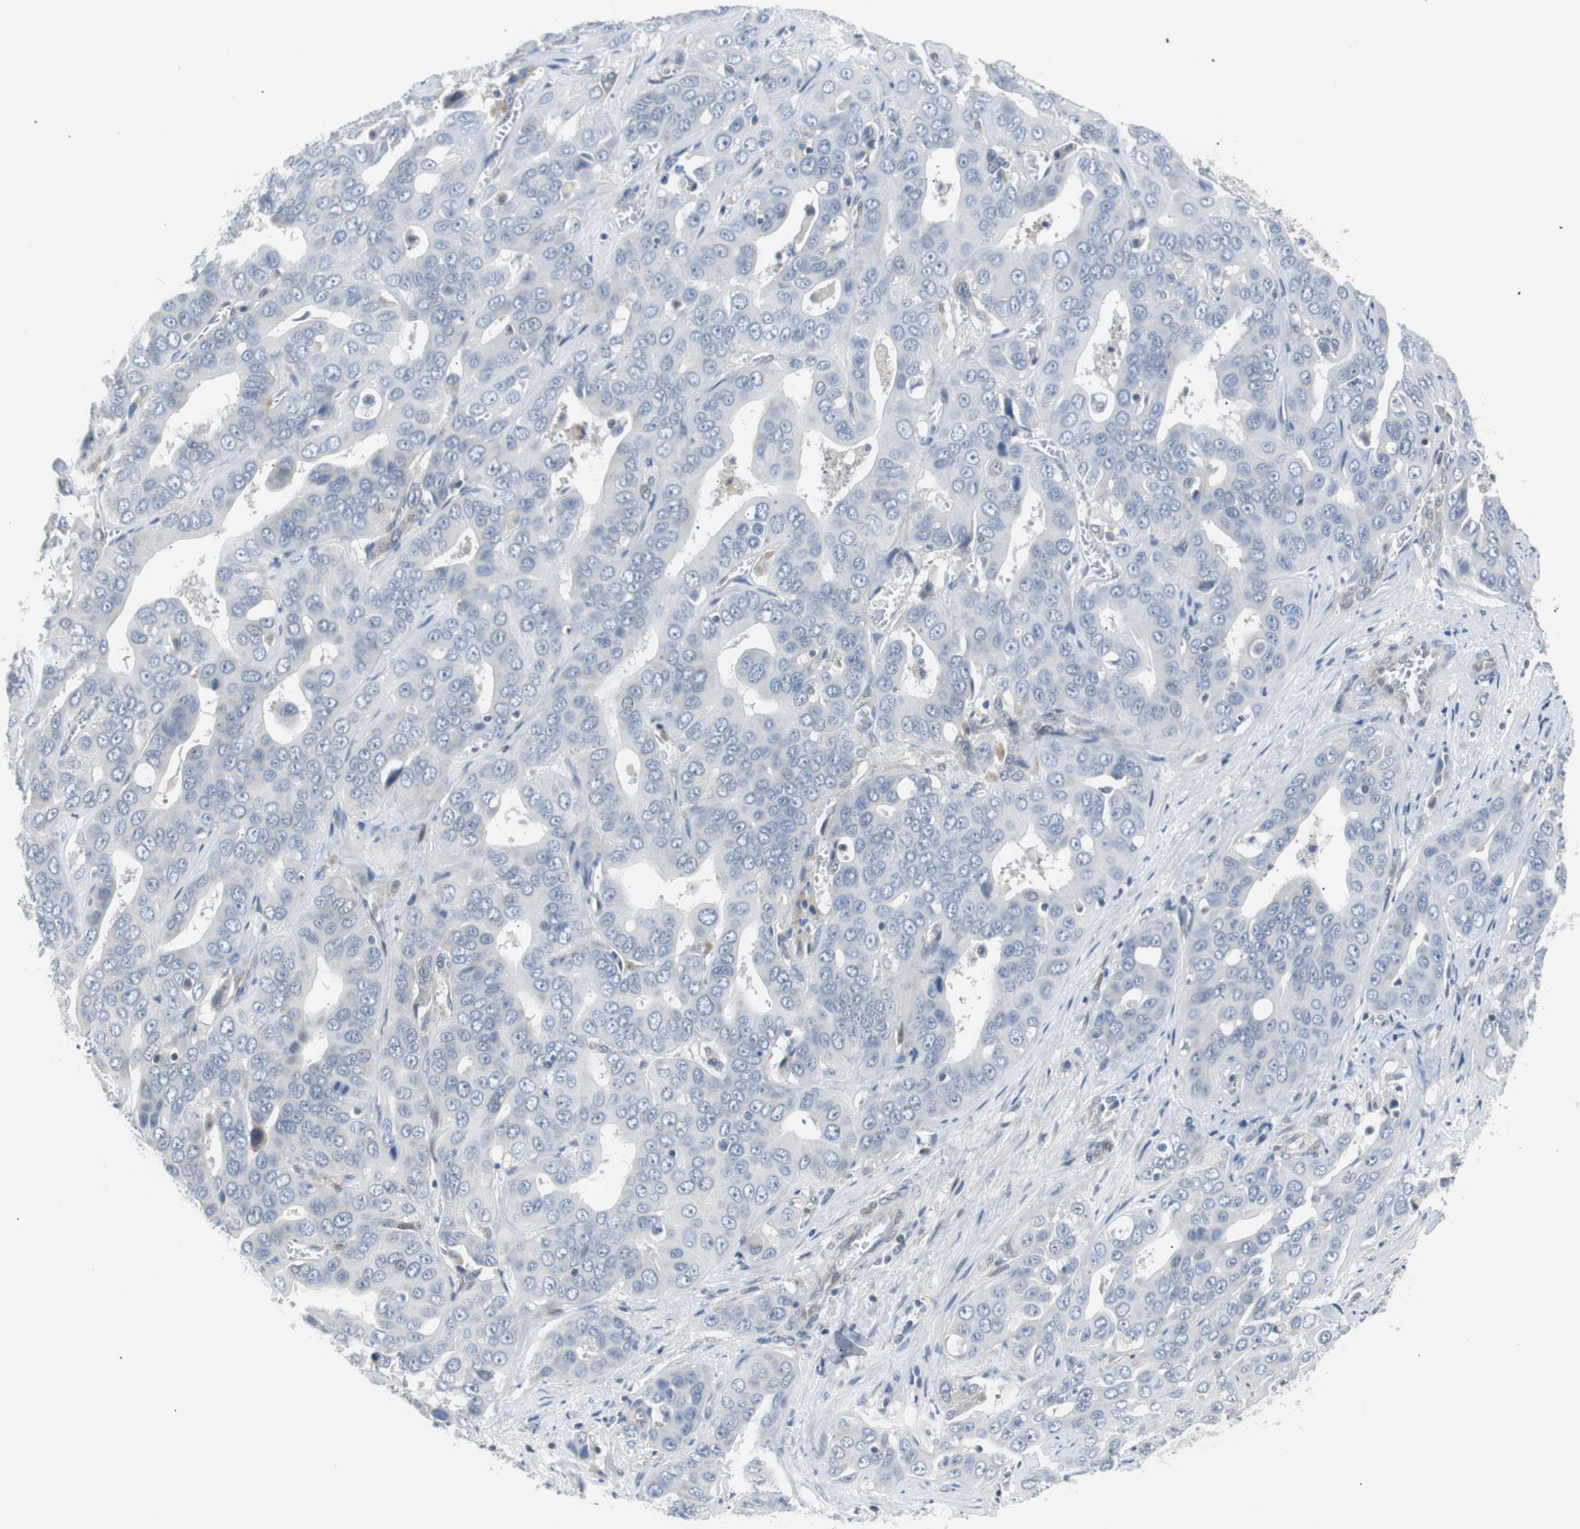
{"staining": {"intensity": "negative", "quantity": "none", "location": "none"}, "tissue": "liver cancer", "cell_type": "Tumor cells", "image_type": "cancer", "snomed": [{"axis": "morphology", "description": "Cholangiocarcinoma"}, {"axis": "topography", "description": "Liver"}], "caption": "Liver cholangiocarcinoma stained for a protein using immunohistochemistry (IHC) exhibits no positivity tumor cells.", "gene": "MAP2K4", "patient": {"sex": "female", "age": 52}}